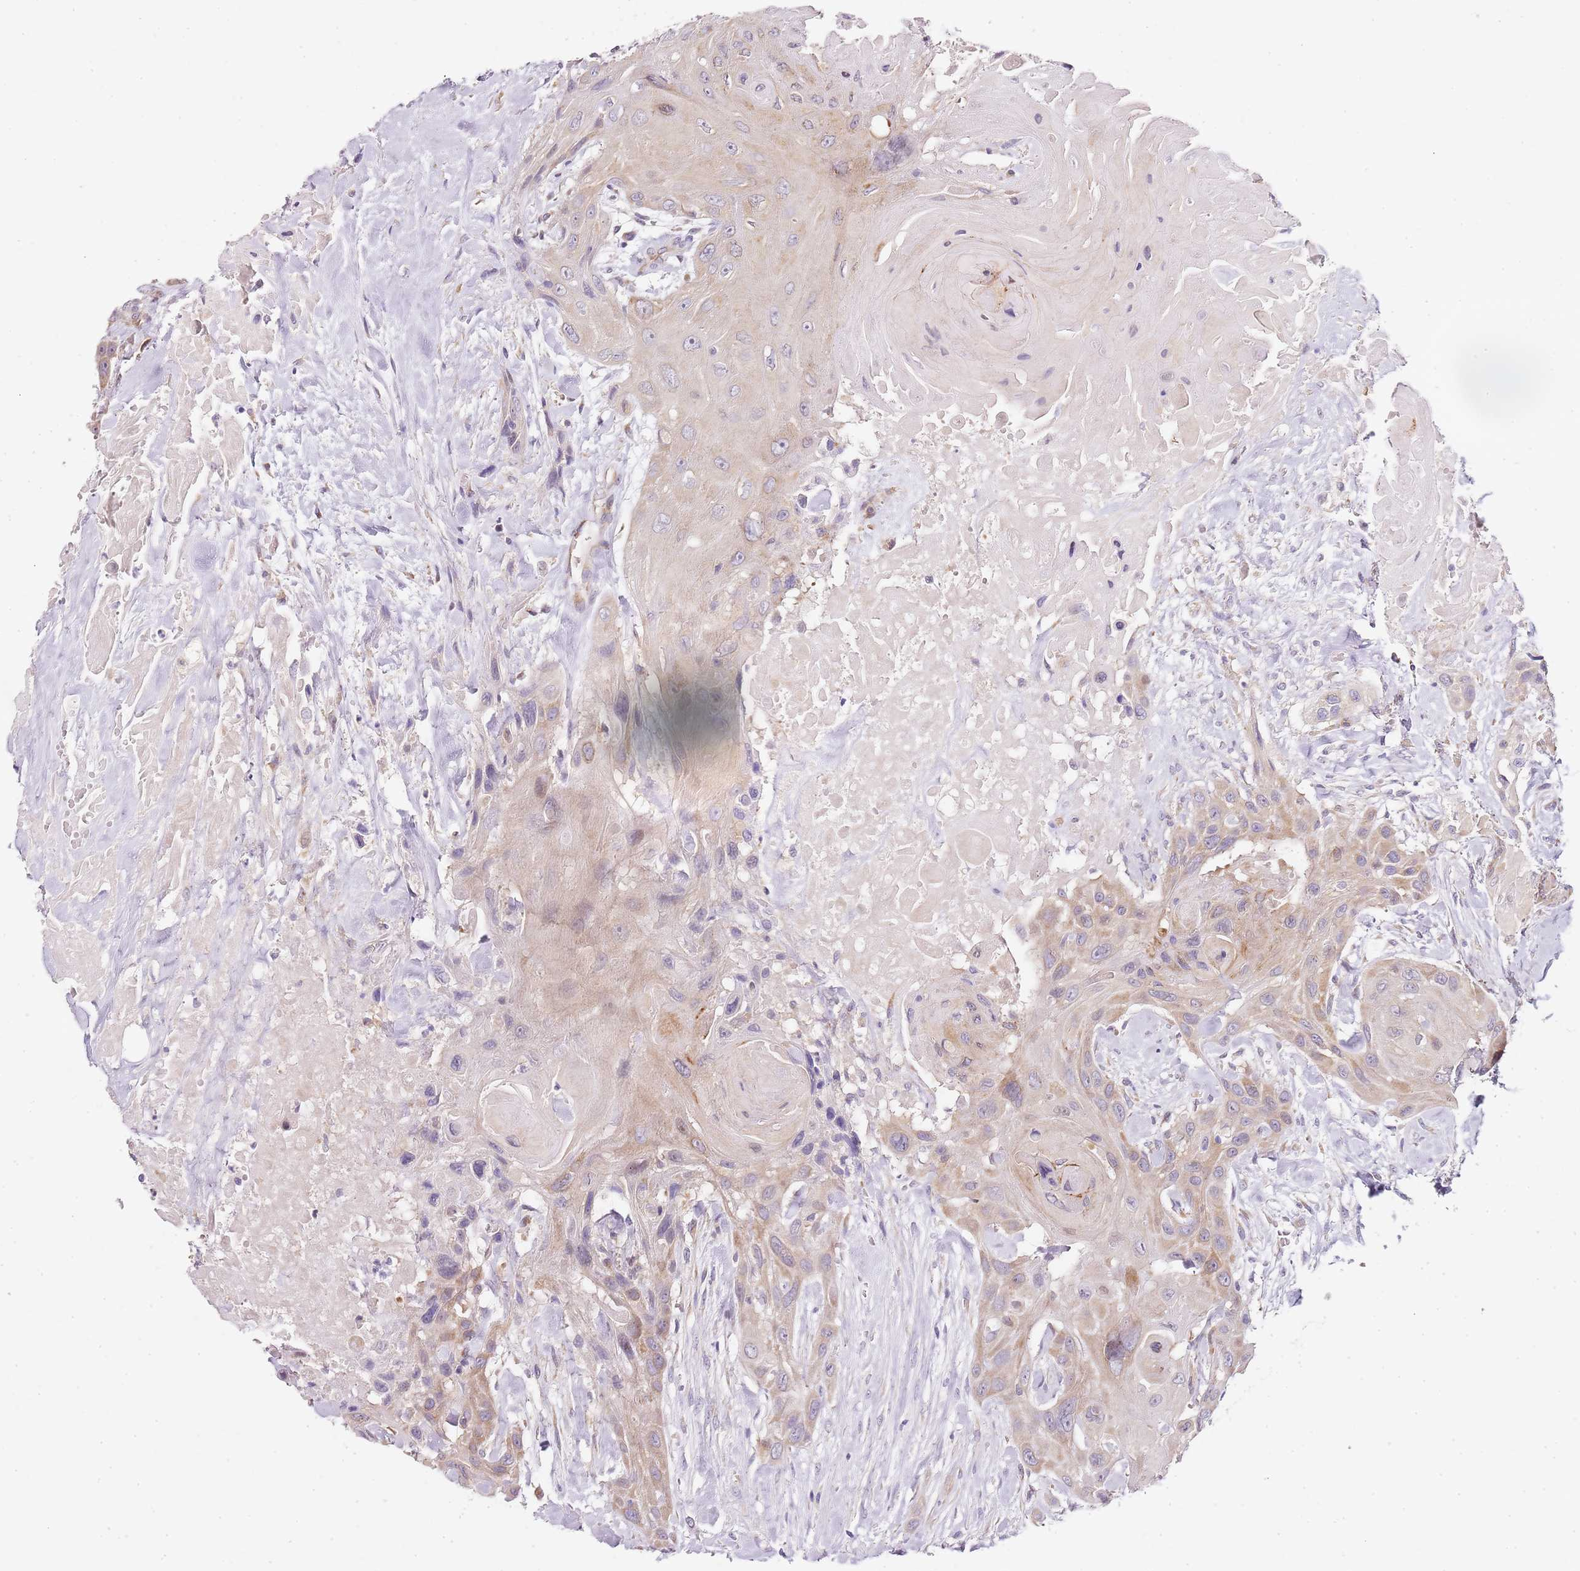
{"staining": {"intensity": "weak", "quantity": "25%-75%", "location": "cytoplasmic/membranous"}, "tissue": "head and neck cancer", "cell_type": "Tumor cells", "image_type": "cancer", "snomed": [{"axis": "morphology", "description": "Squamous cell carcinoma, NOS"}, {"axis": "topography", "description": "Head-Neck"}], "caption": "Immunohistochemistry micrograph of squamous cell carcinoma (head and neck) stained for a protein (brown), which displays low levels of weak cytoplasmic/membranous expression in about 25%-75% of tumor cells.", "gene": "TBC1D9", "patient": {"sex": "male", "age": 81}}